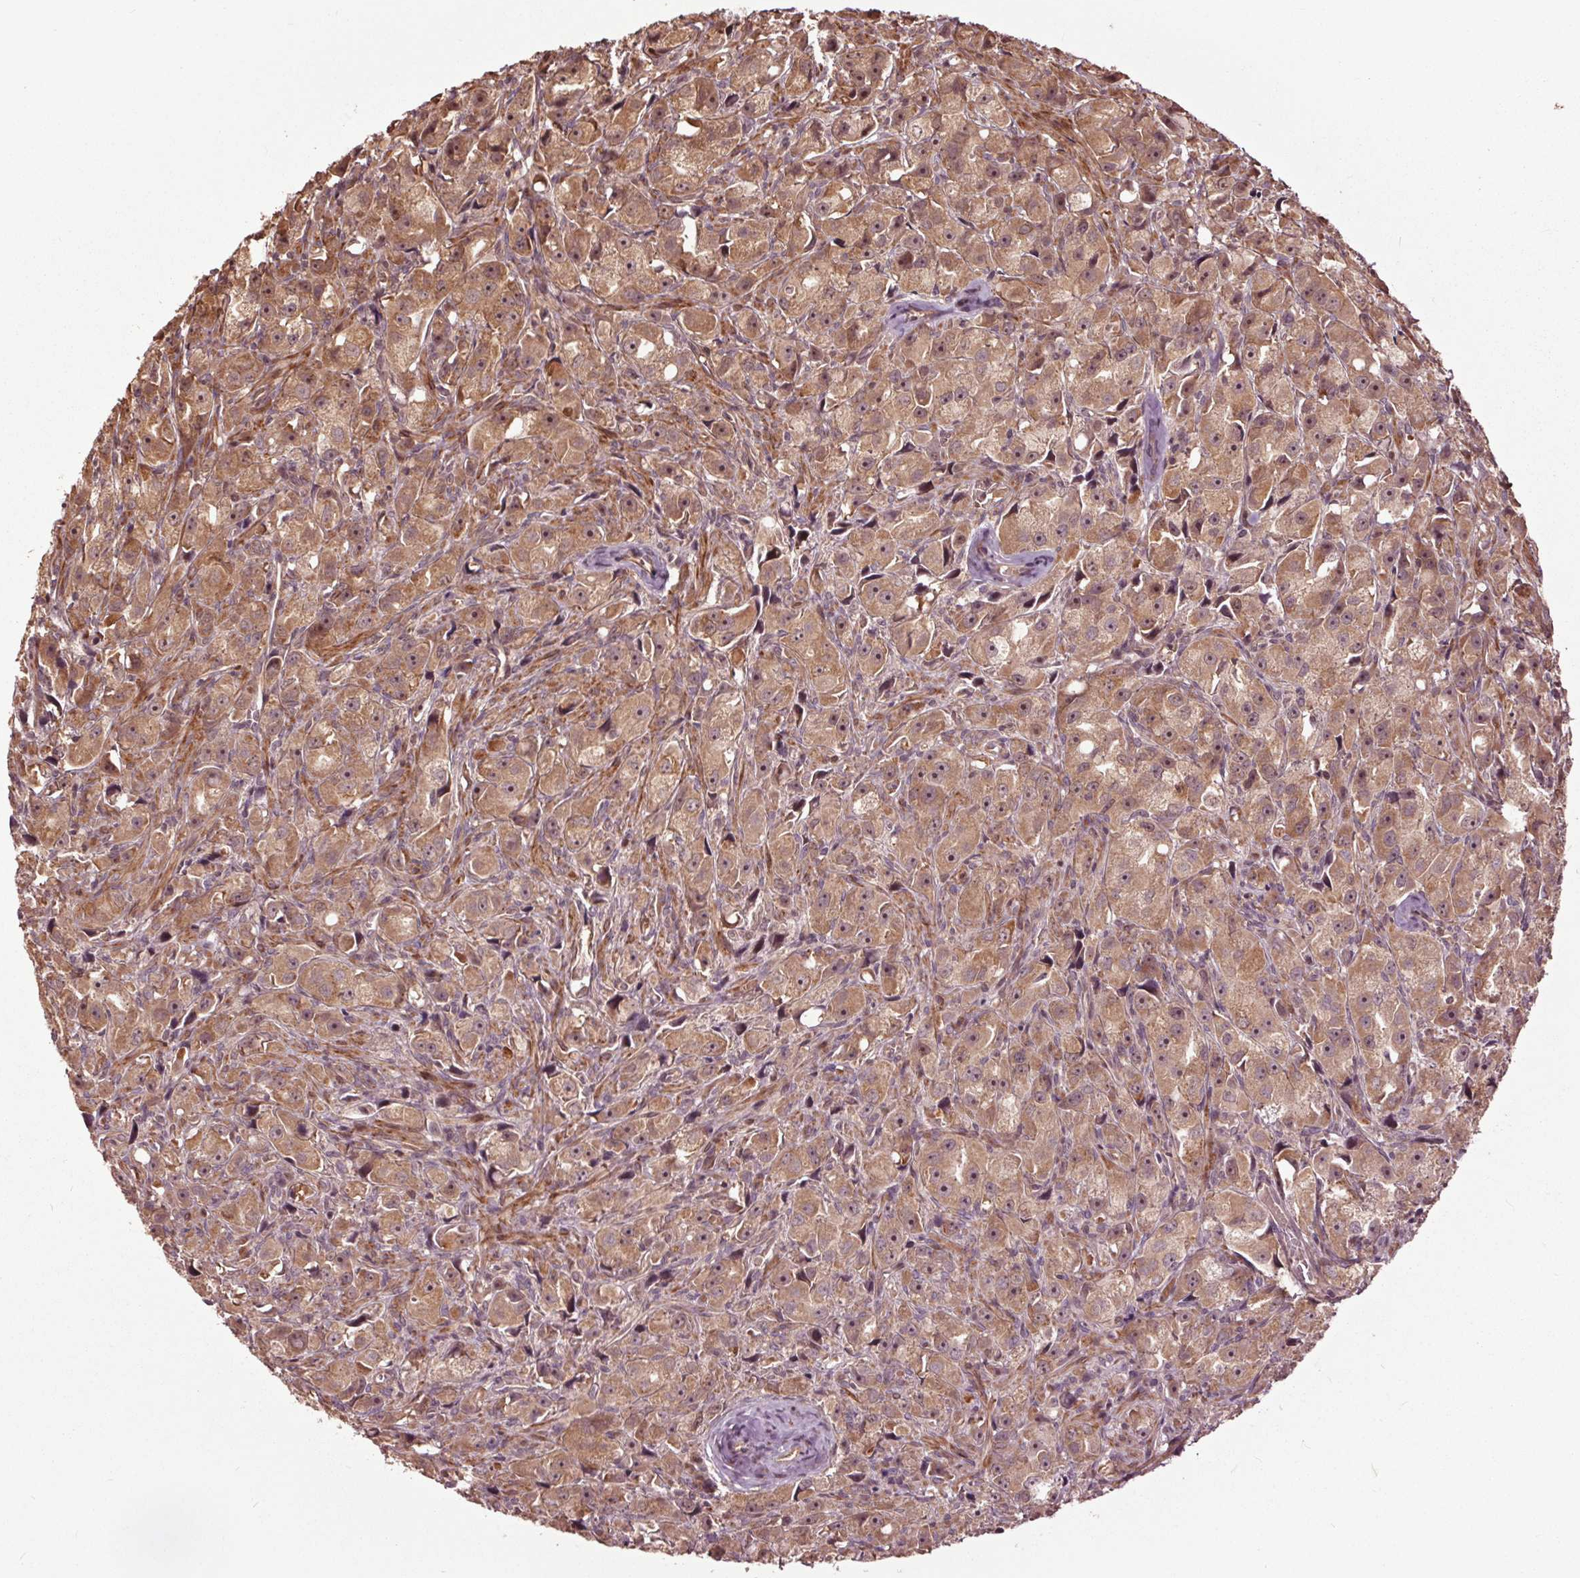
{"staining": {"intensity": "moderate", "quantity": ">75%", "location": "cytoplasmic/membranous"}, "tissue": "prostate cancer", "cell_type": "Tumor cells", "image_type": "cancer", "snomed": [{"axis": "morphology", "description": "Adenocarcinoma, High grade"}, {"axis": "topography", "description": "Prostate"}], "caption": "Immunohistochemistry (IHC) micrograph of prostate high-grade adenocarcinoma stained for a protein (brown), which exhibits medium levels of moderate cytoplasmic/membranous positivity in approximately >75% of tumor cells.", "gene": "CEP95", "patient": {"sex": "male", "age": 75}}